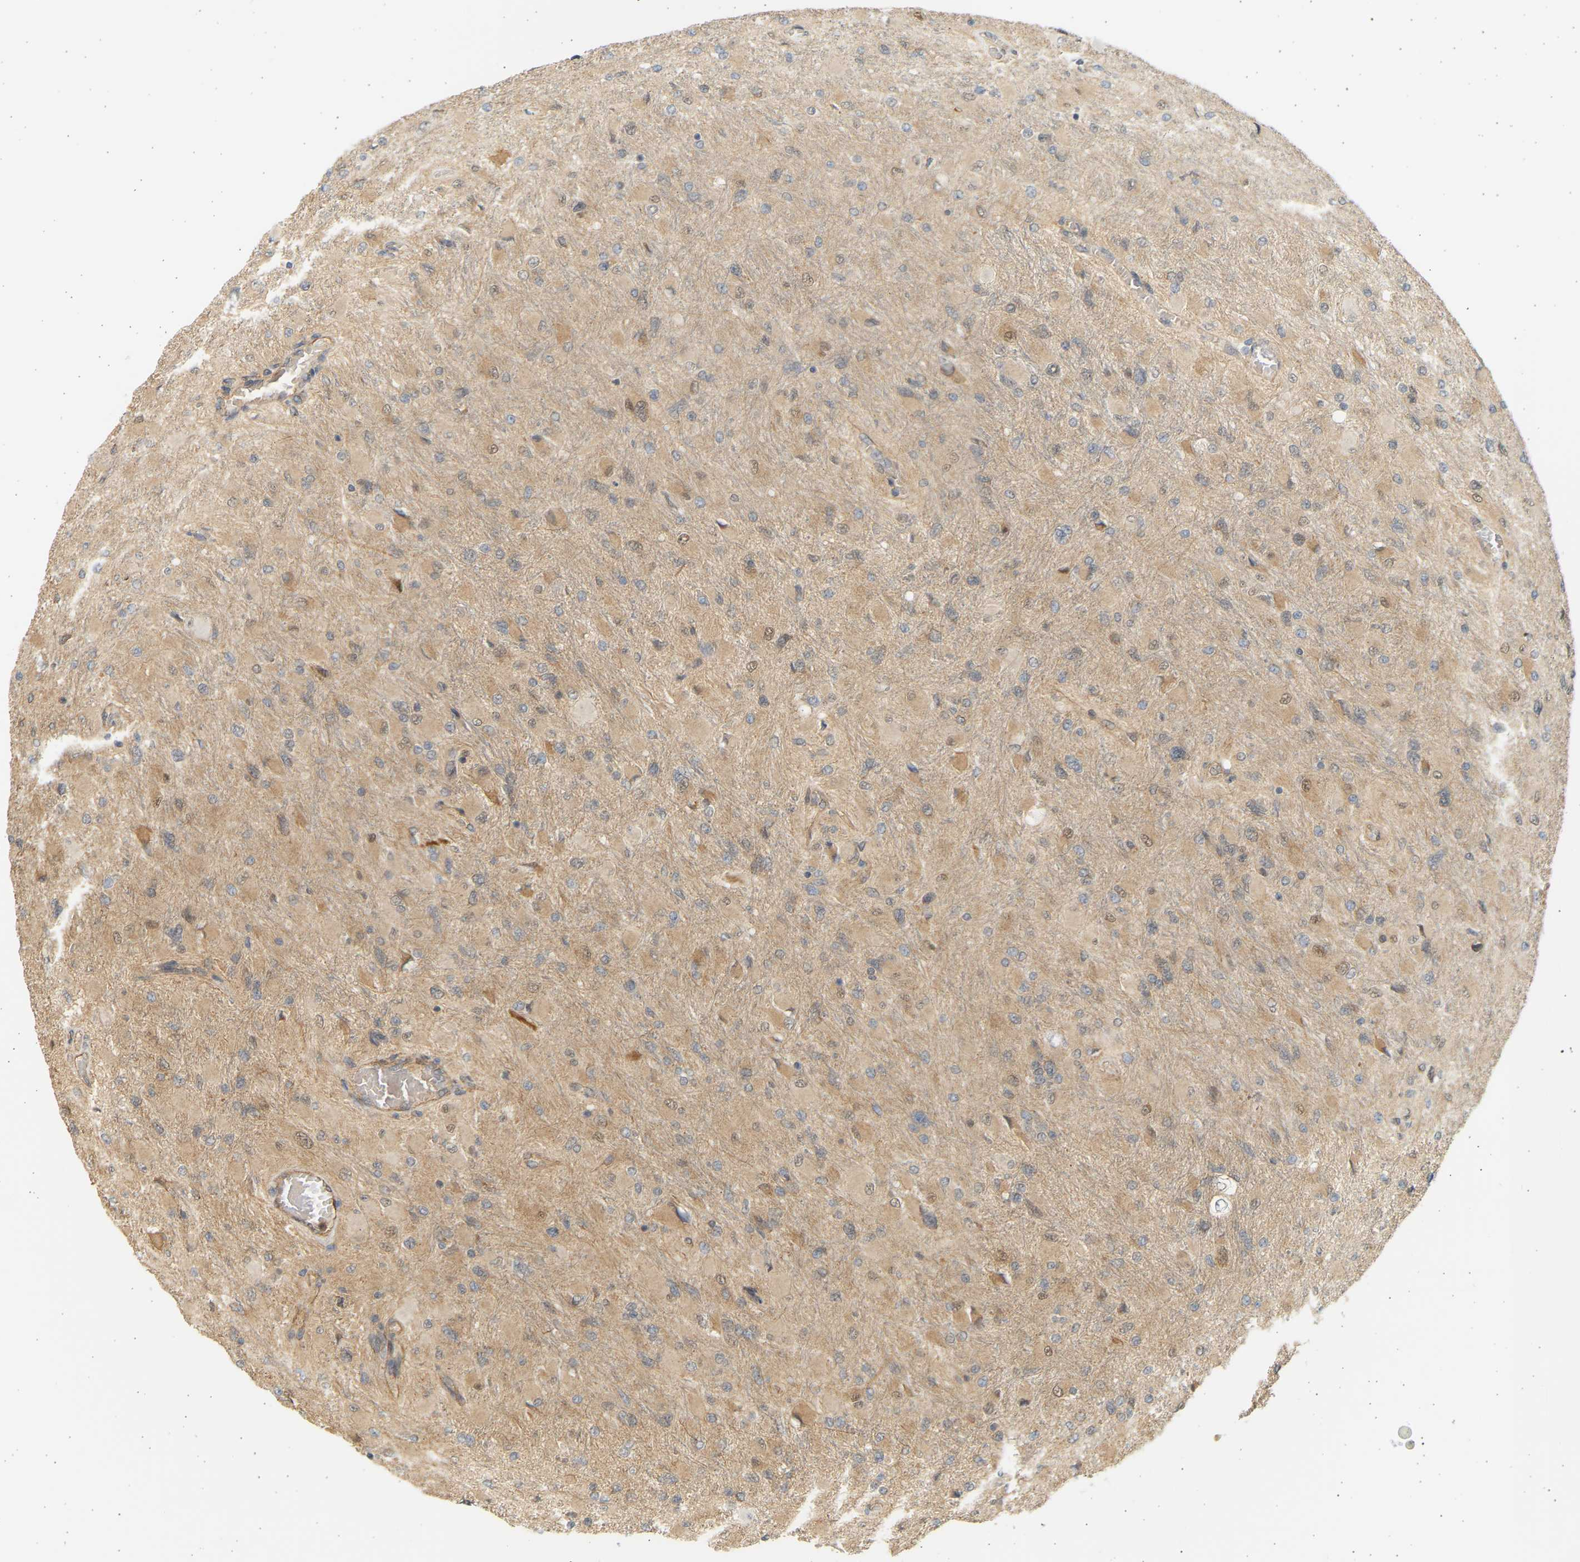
{"staining": {"intensity": "moderate", "quantity": "<25%", "location": "cytoplasmic/membranous,nuclear"}, "tissue": "glioma", "cell_type": "Tumor cells", "image_type": "cancer", "snomed": [{"axis": "morphology", "description": "Glioma, malignant, High grade"}, {"axis": "topography", "description": "Cerebral cortex"}], "caption": "Immunohistochemistry of glioma reveals low levels of moderate cytoplasmic/membranous and nuclear expression in approximately <25% of tumor cells.", "gene": "B4GALT6", "patient": {"sex": "female", "age": 36}}